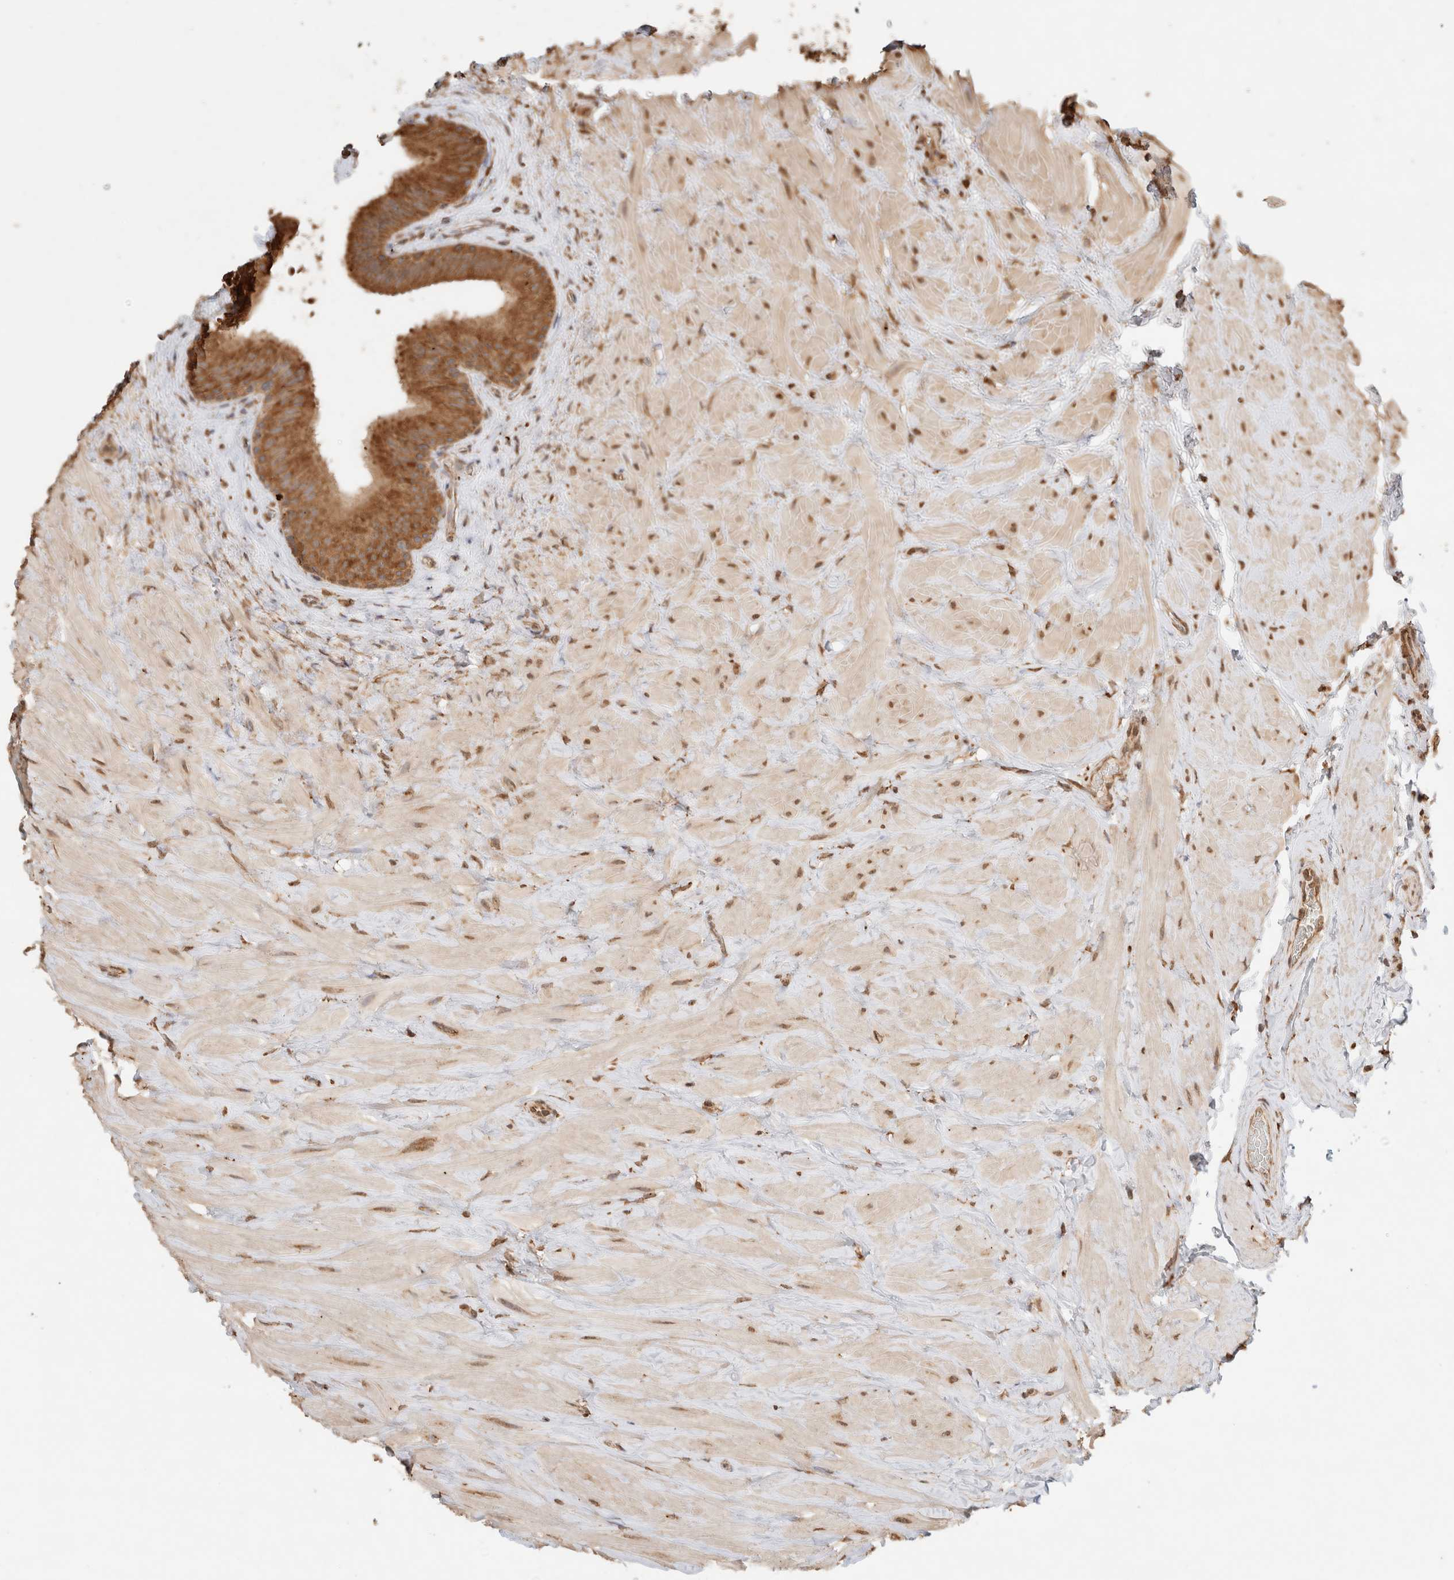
{"staining": {"intensity": "moderate", "quantity": ">75%", "location": "cytoplasmic/membranous"}, "tissue": "epididymis", "cell_type": "Glandular cells", "image_type": "normal", "snomed": [{"axis": "morphology", "description": "Normal tissue, NOS"}, {"axis": "topography", "description": "Vascular tissue"}, {"axis": "topography", "description": "Epididymis"}], "caption": "A high-resolution histopathology image shows IHC staining of unremarkable epididymis, which exhibits moderate cytoplasmic/membranous positivity in approximately >75% of glandular cells. Nuclei are stained in blue.", "gene": "ERAP1", "patient": {"sex": "male", "age": 49}}